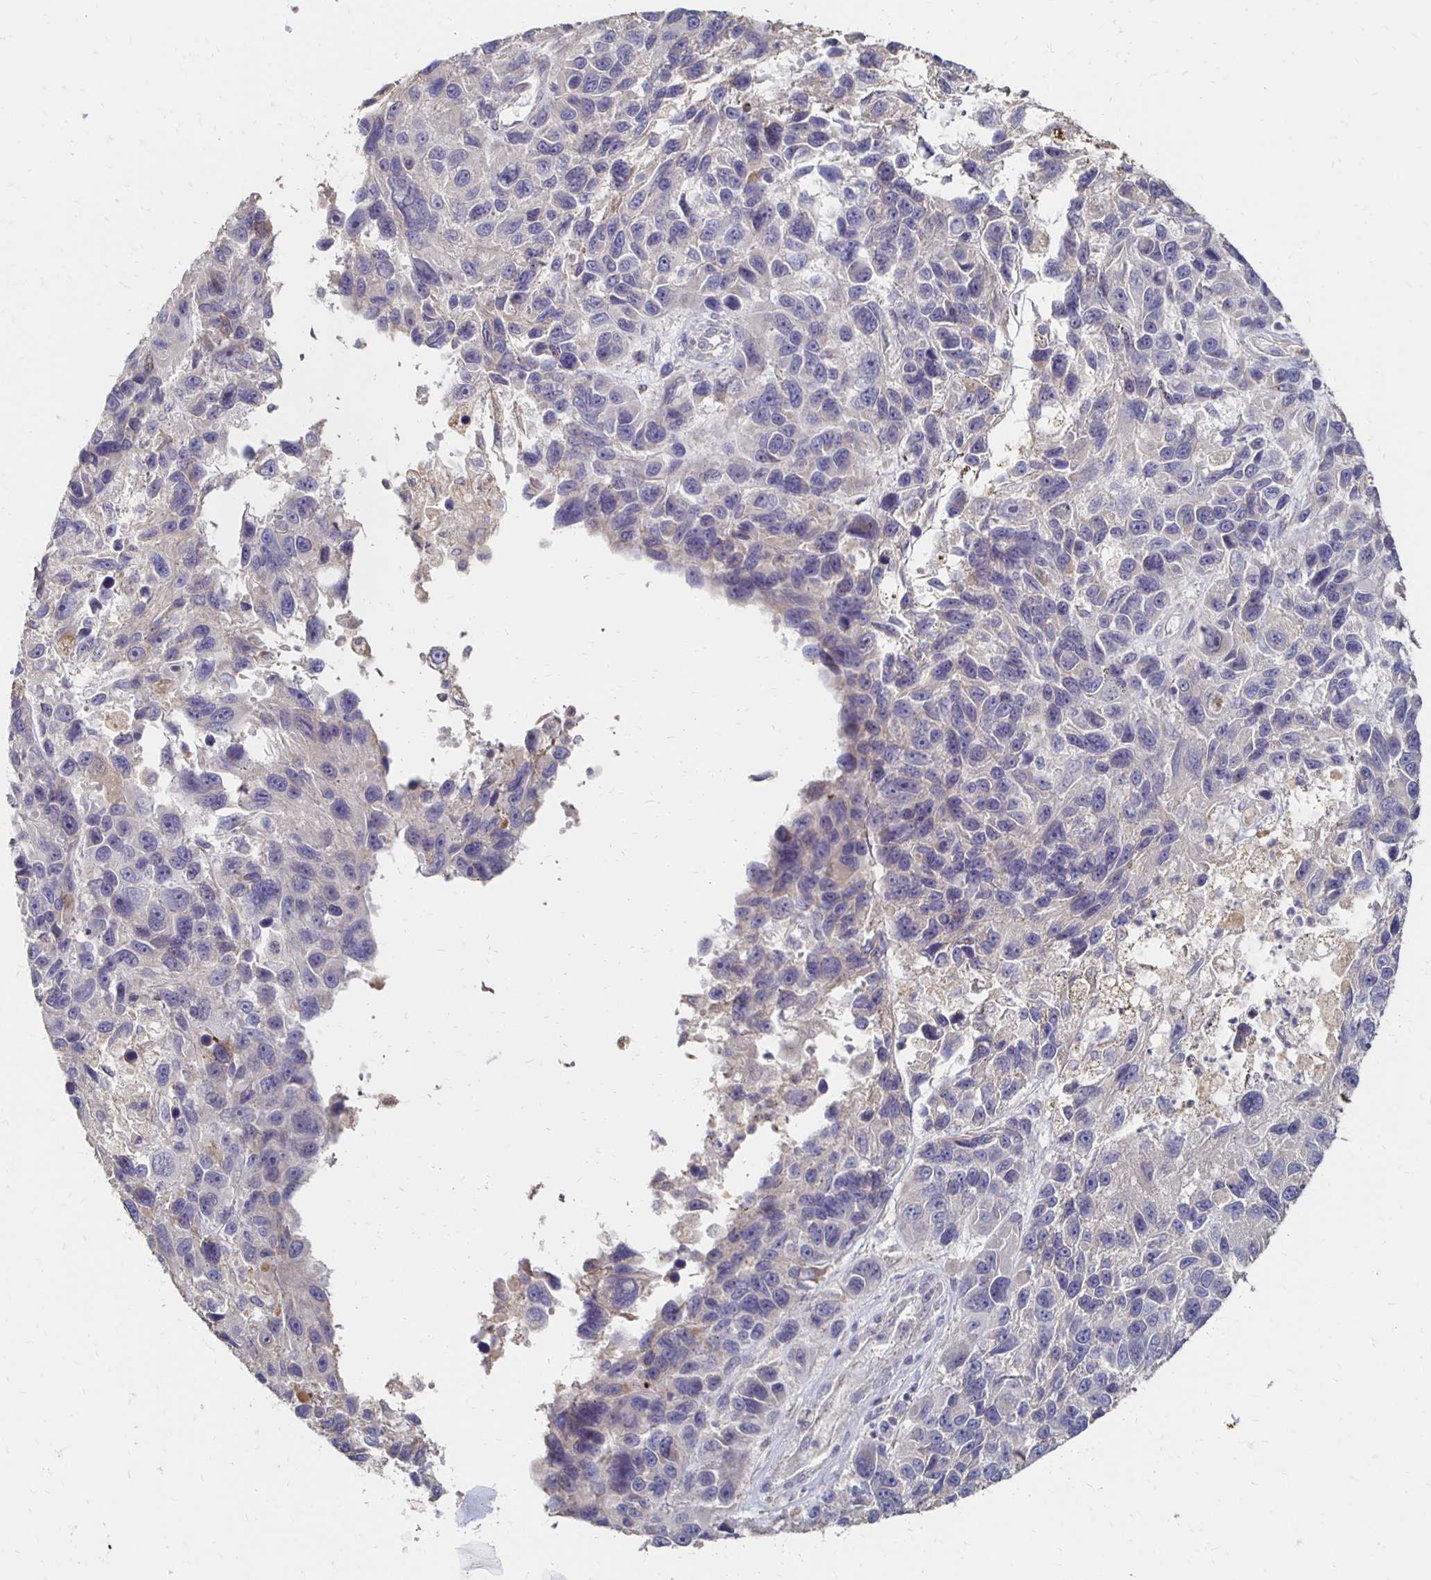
{"staining": {"intensity": "moderate", "quantity": "<25%", "location": "cytoplasmic/membranous"}, "tissue": "melanoma", "cell_type": "Tumor cells", "image_type": "cancer", "snomed": [{"axis": "morphology", "description": "Malignant melanoma, NOS"}, {"axis": "topography", "description": "Skin"}], "caption": "Immunohistochemical staining of human melanoma demonstrates moderate cytoplasmic/membranous protein positivity in approximately <25% of tumor cells. (DAB (3,3'-diaminobenzidine) = brown stain, brightfield microscopy at high magnification).", "gene": "ZNF727", "patient": {"sex": "male", "age": 53}}